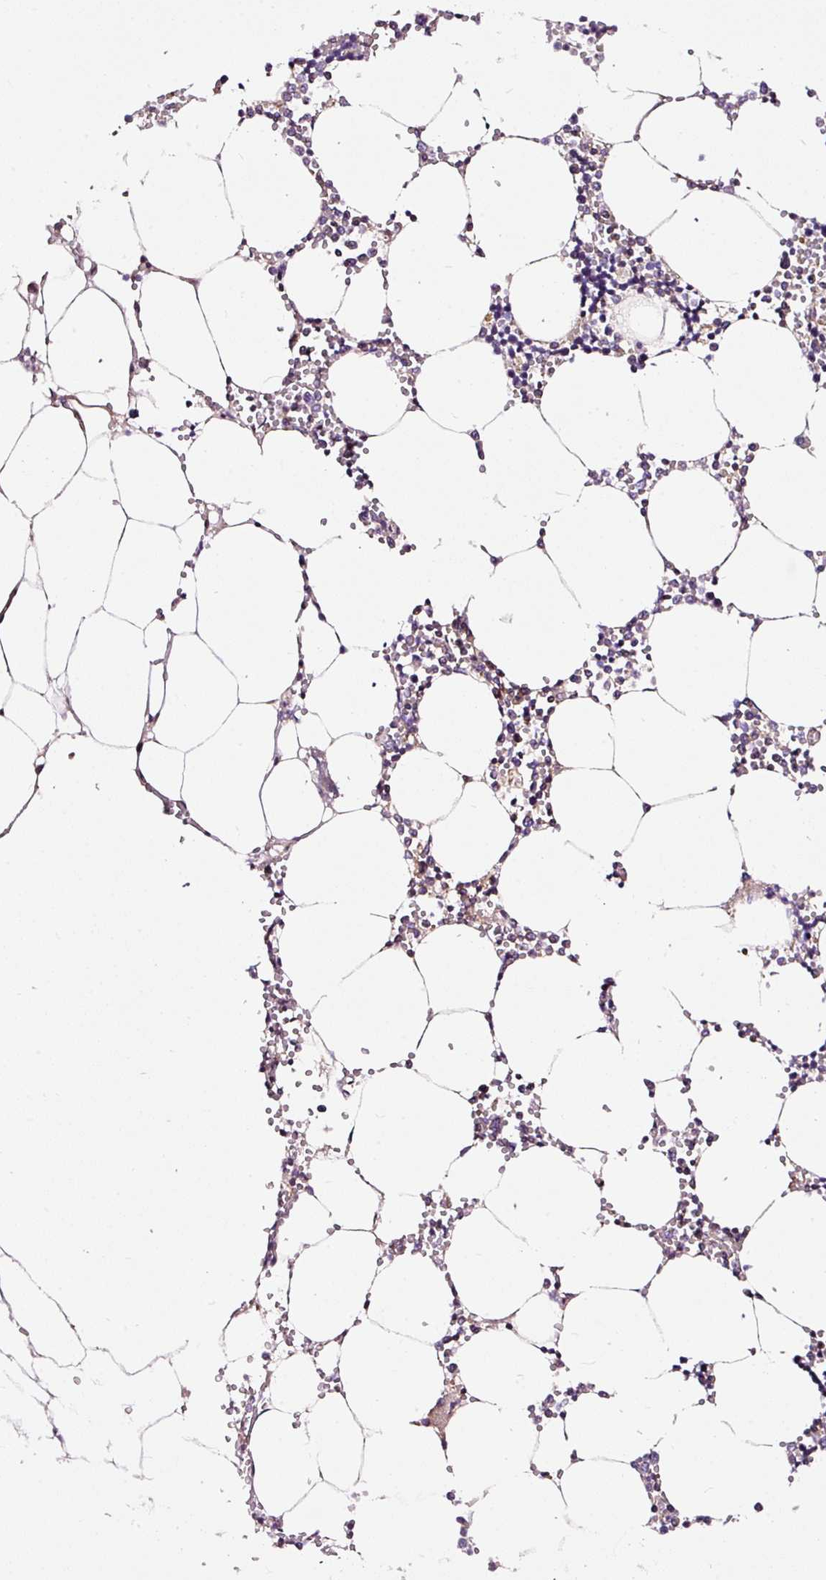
{"staining": {"intensity": "moderate", "quantity": "<25%", "location": "cytoplasmic/membranous"}, "tissue": "bone marrow", "cell_type": "Hematopoietic cells", "image_type": "normal", "snomed": [{"axis": "morphology", "description": "Normal tissue, NOS"}, {"axis": "topography", "description": "Bone marrow"}], "caption": "An image showing moderate cytoplasmic/membranous positivity in about <25% of hematopoietic cells in unremarkable bone marrow, as visualized by brown immunohistochemical staining.", "gene": "BOLA3", "patient": {"sex": "male", "age": 54}}